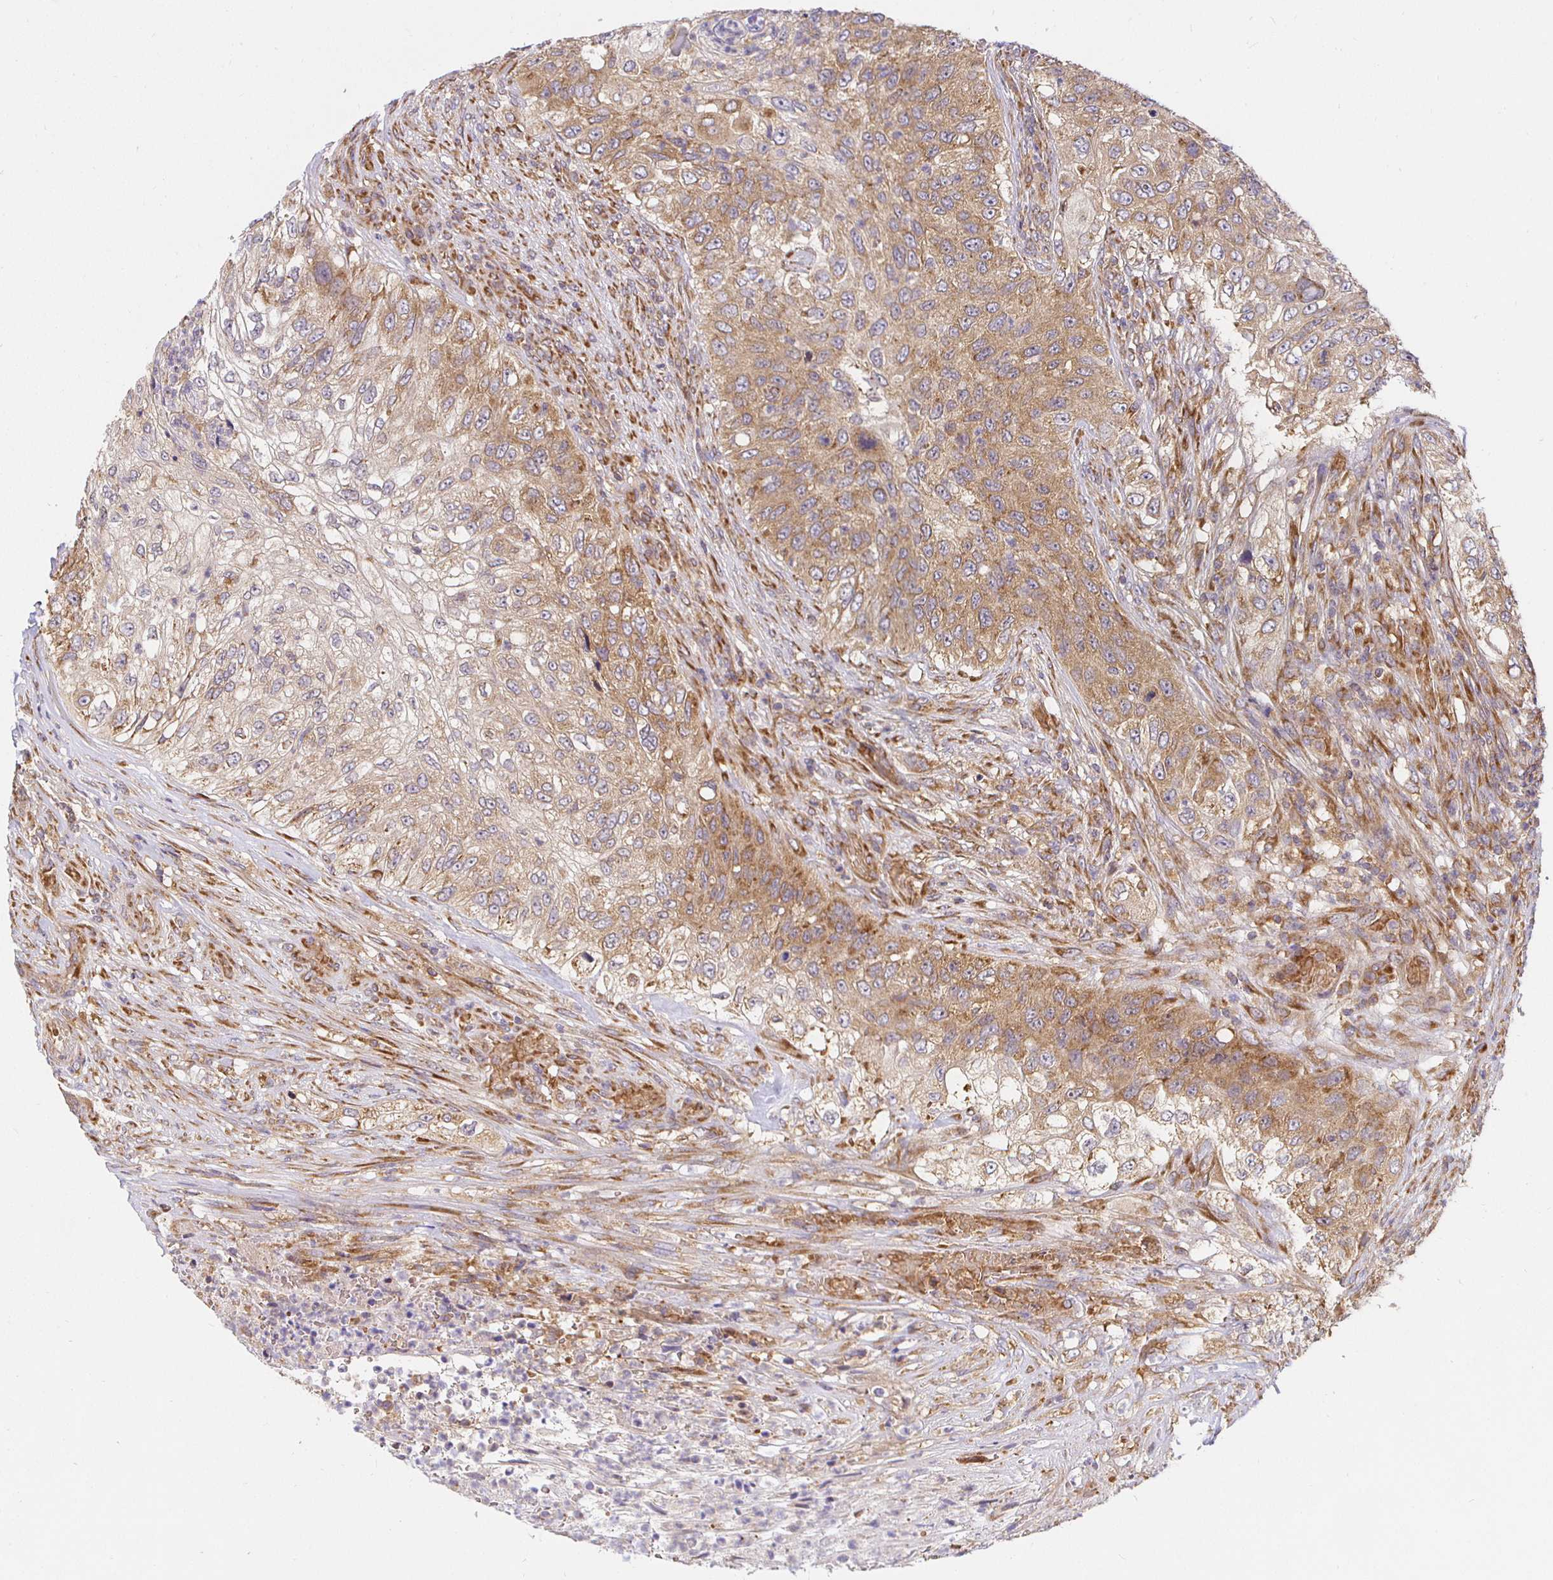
{"staining": {"intensity": "weak", "quantity": ">75%", "location": "cytoplasmic/membranous"}, "tissue": "urothelial cancer", "cell_type": "Tumor cells", "image_type": "cancer", "snomed": [{"axis": "morphology", "description": "Urothelial carcinoma, High grade"}, {"axis": "topography", "description": "Urinary bladder"}], "caption": "An IHC histopathology image of tumor tissue is shown. Protein staining in brown highlights weak cytoplasmic/membranous positivity in urothelial cancer within tumor cells.", "gene": "IRAK1", "patient": {"sex": "female", "age": 60}}